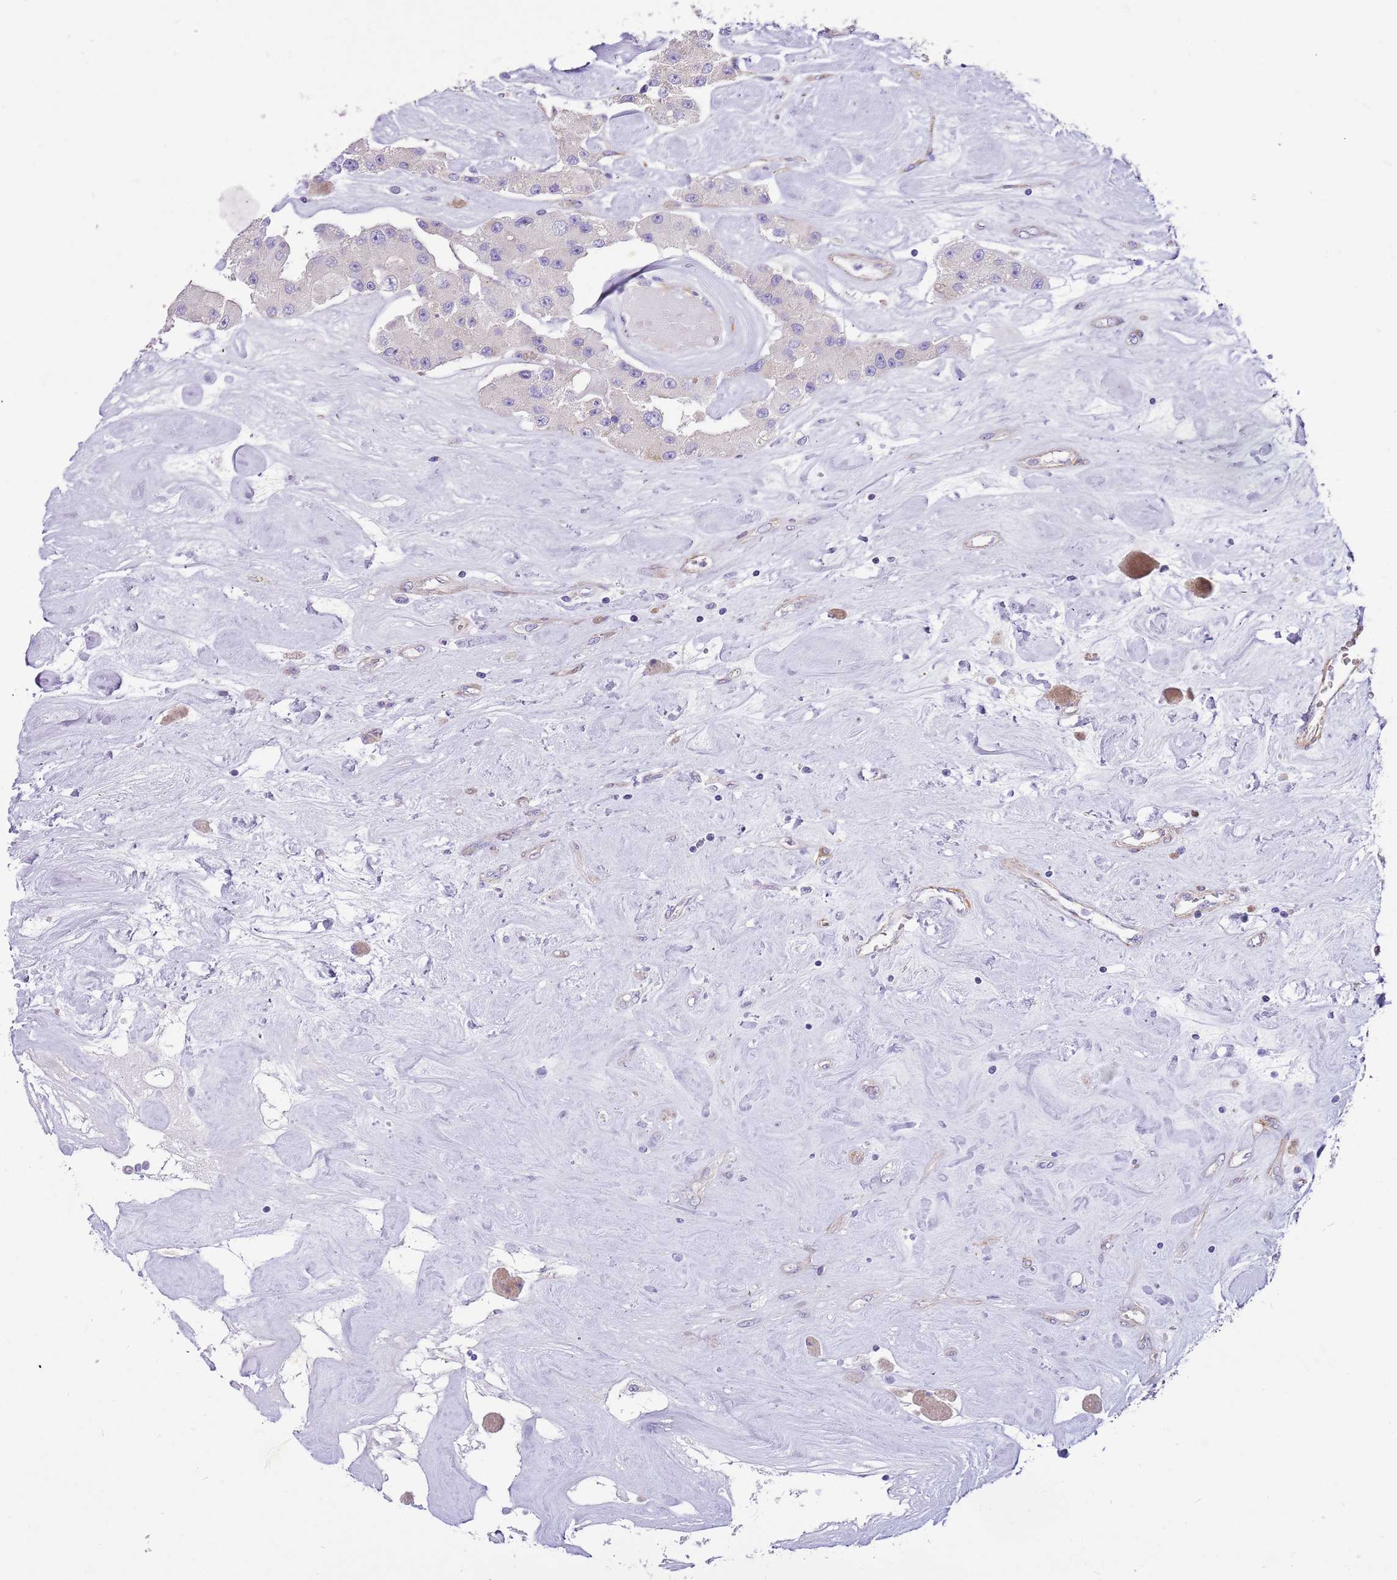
{"staining": {"intensity": "negative", "quantity": "none", "location": "none"}, "tissue": "carcinoid", "cell_type": "Tumor cells", "image_type": "cancer", "snomed": [{"axis": "morphology", "description": "Carcinoid, malignant, NOS"}, {"axis": "topography", "description": "Pancreas"}], "caption": "Immunohistochemistry micrograph of neoplastic tissue: human malignant carcinoid stained with DAB (3,3'-diaminobenzidine) reveals no significant protein staining in tumor cells.", "gene": "SERINC3", "patient": {"sex": "male", "age": 41}}